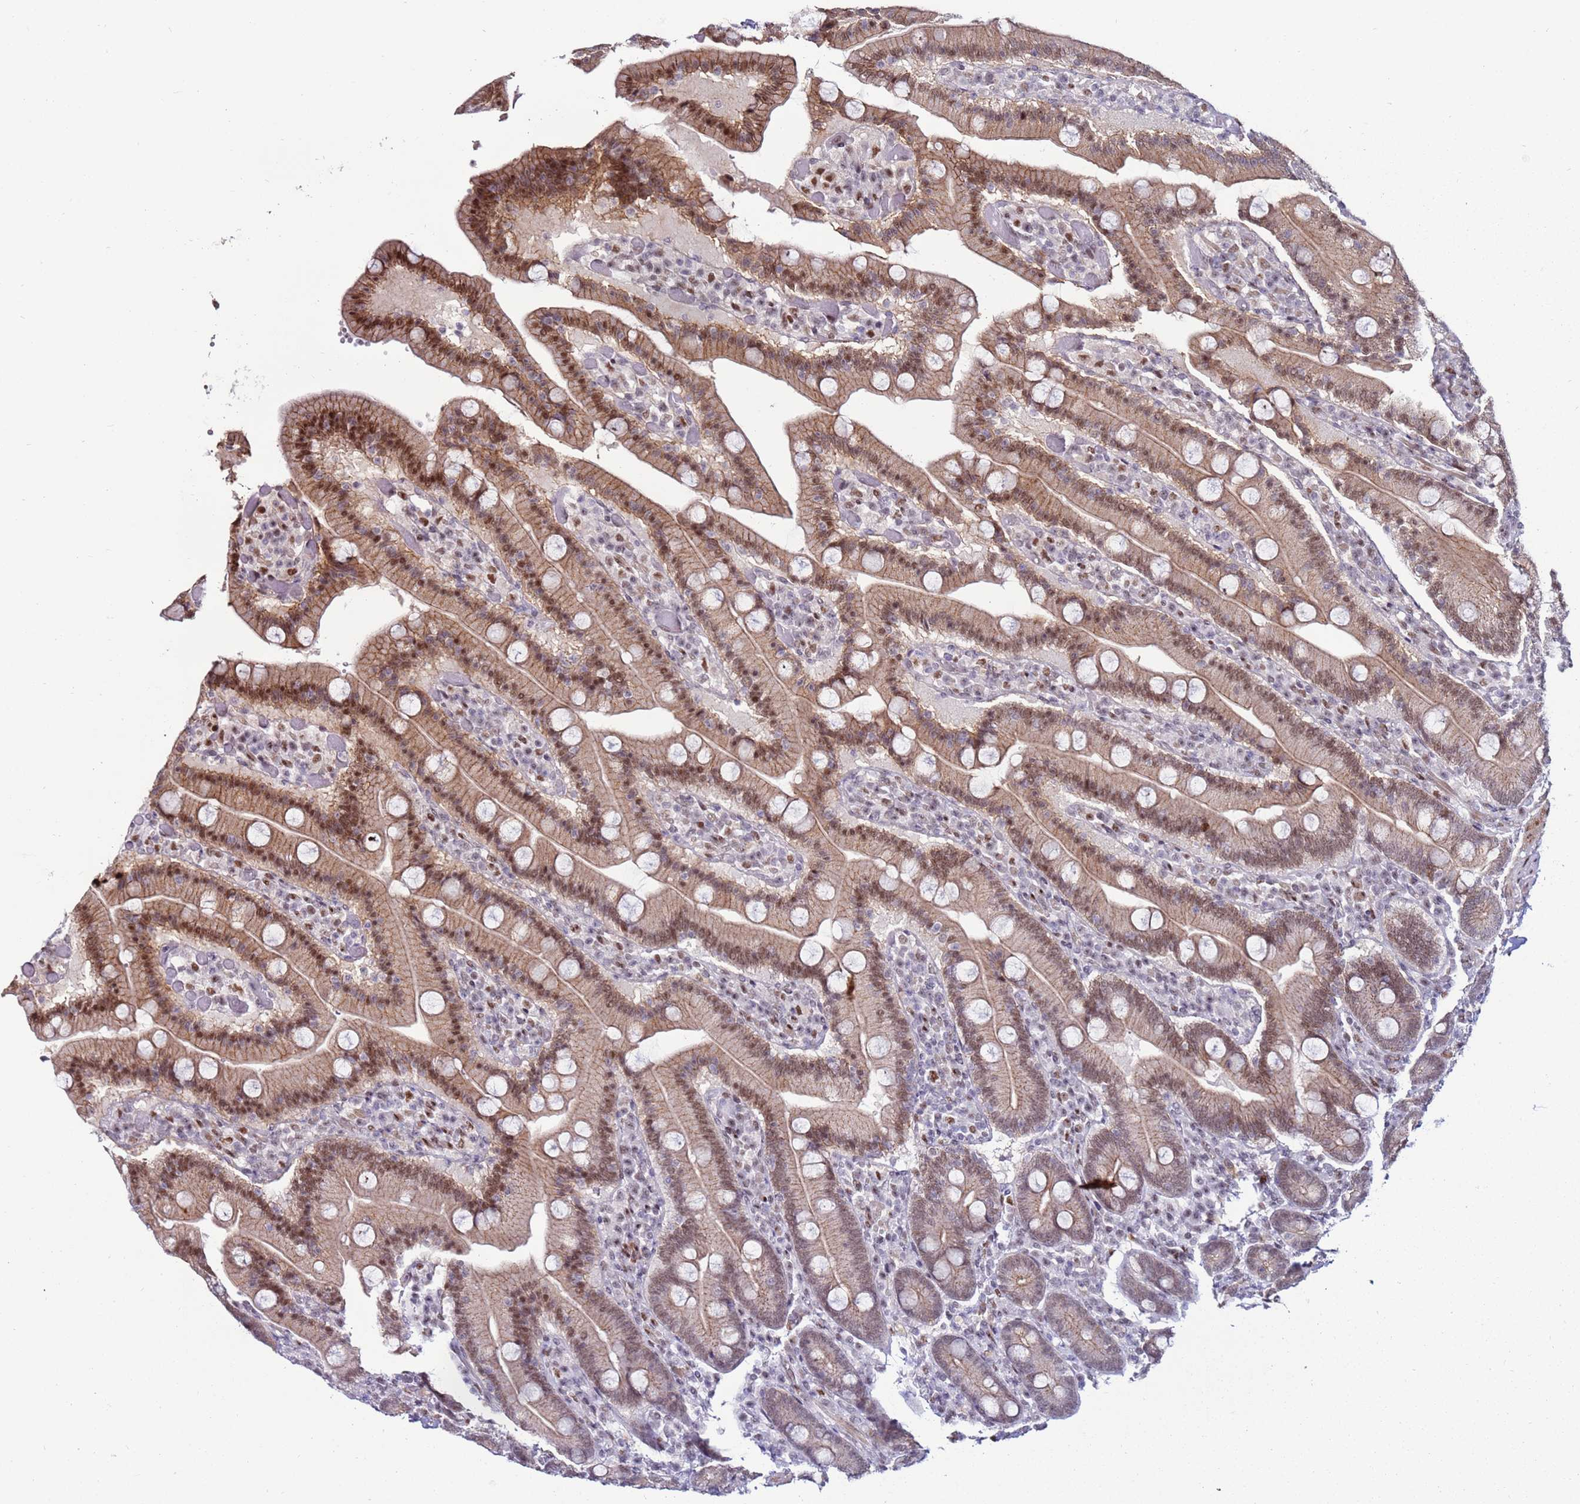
{"staining": {"intensity": "moderate", "quantity": ">75%", "location": "cytoplasmic/membranous,nuclear"}, "tissue": "duodenum", "cell_type": "Glandular cells", "image_type": "normal", "snomed": [{"axis": "morphology", "description": "Normal tissue, NOS"}, {"axis": "topography", "description": "Duodenum"}], "caption": "Immunohistochemical staining of unremarkable human duodenum shows >75% levels of moderate cytoplasmic/membranous,nuclear protein expression in about >75% of glandular cells. The protein of interest is stained brown, and the nuclei are stained in blue (DAB (3,3'-diaminobenzidine) IHC with brightfield microscopy, high magnification).", "gene": "KPNA4", "patient": {"sex": "female", "age": 62}}